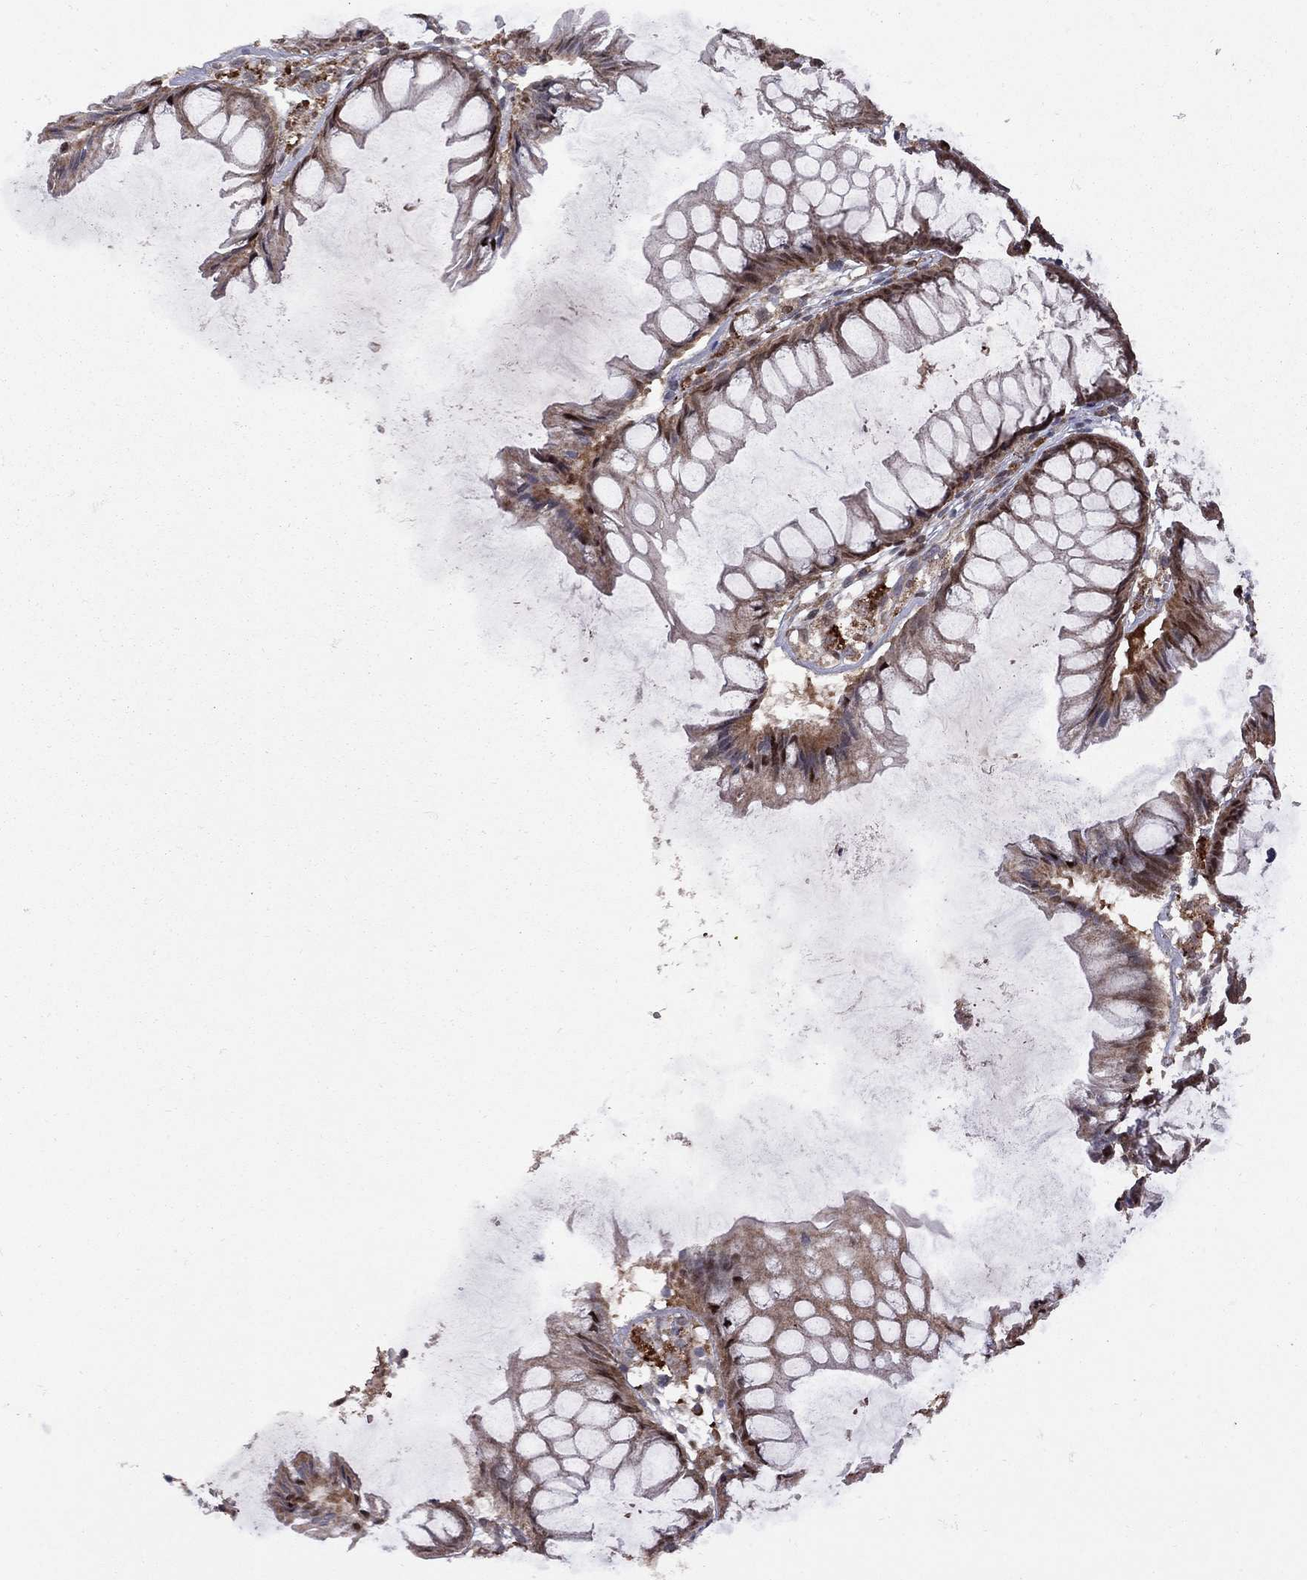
{"staining": {"intensity": "negative", "quantity": "none", "location": "none"}, "tissue": "colon", "cell_type": "Endothelial cells", "image_type": "normal", "snomed": [{"axis": "morphology", "description": "Normal tissue, NOS"}, {"axis": "morphology", "description": "Adenocarcinoma, NOS"}, {"axis": "topography", "description": "Colon"}], "caption": "DAB (3,3'-diaminobenzidine) immunohistochemical staining of benign colon displays no significant expression in endothelial cells.", "gene": "IPP", "patient": {"sex": "male", "age": 65}}